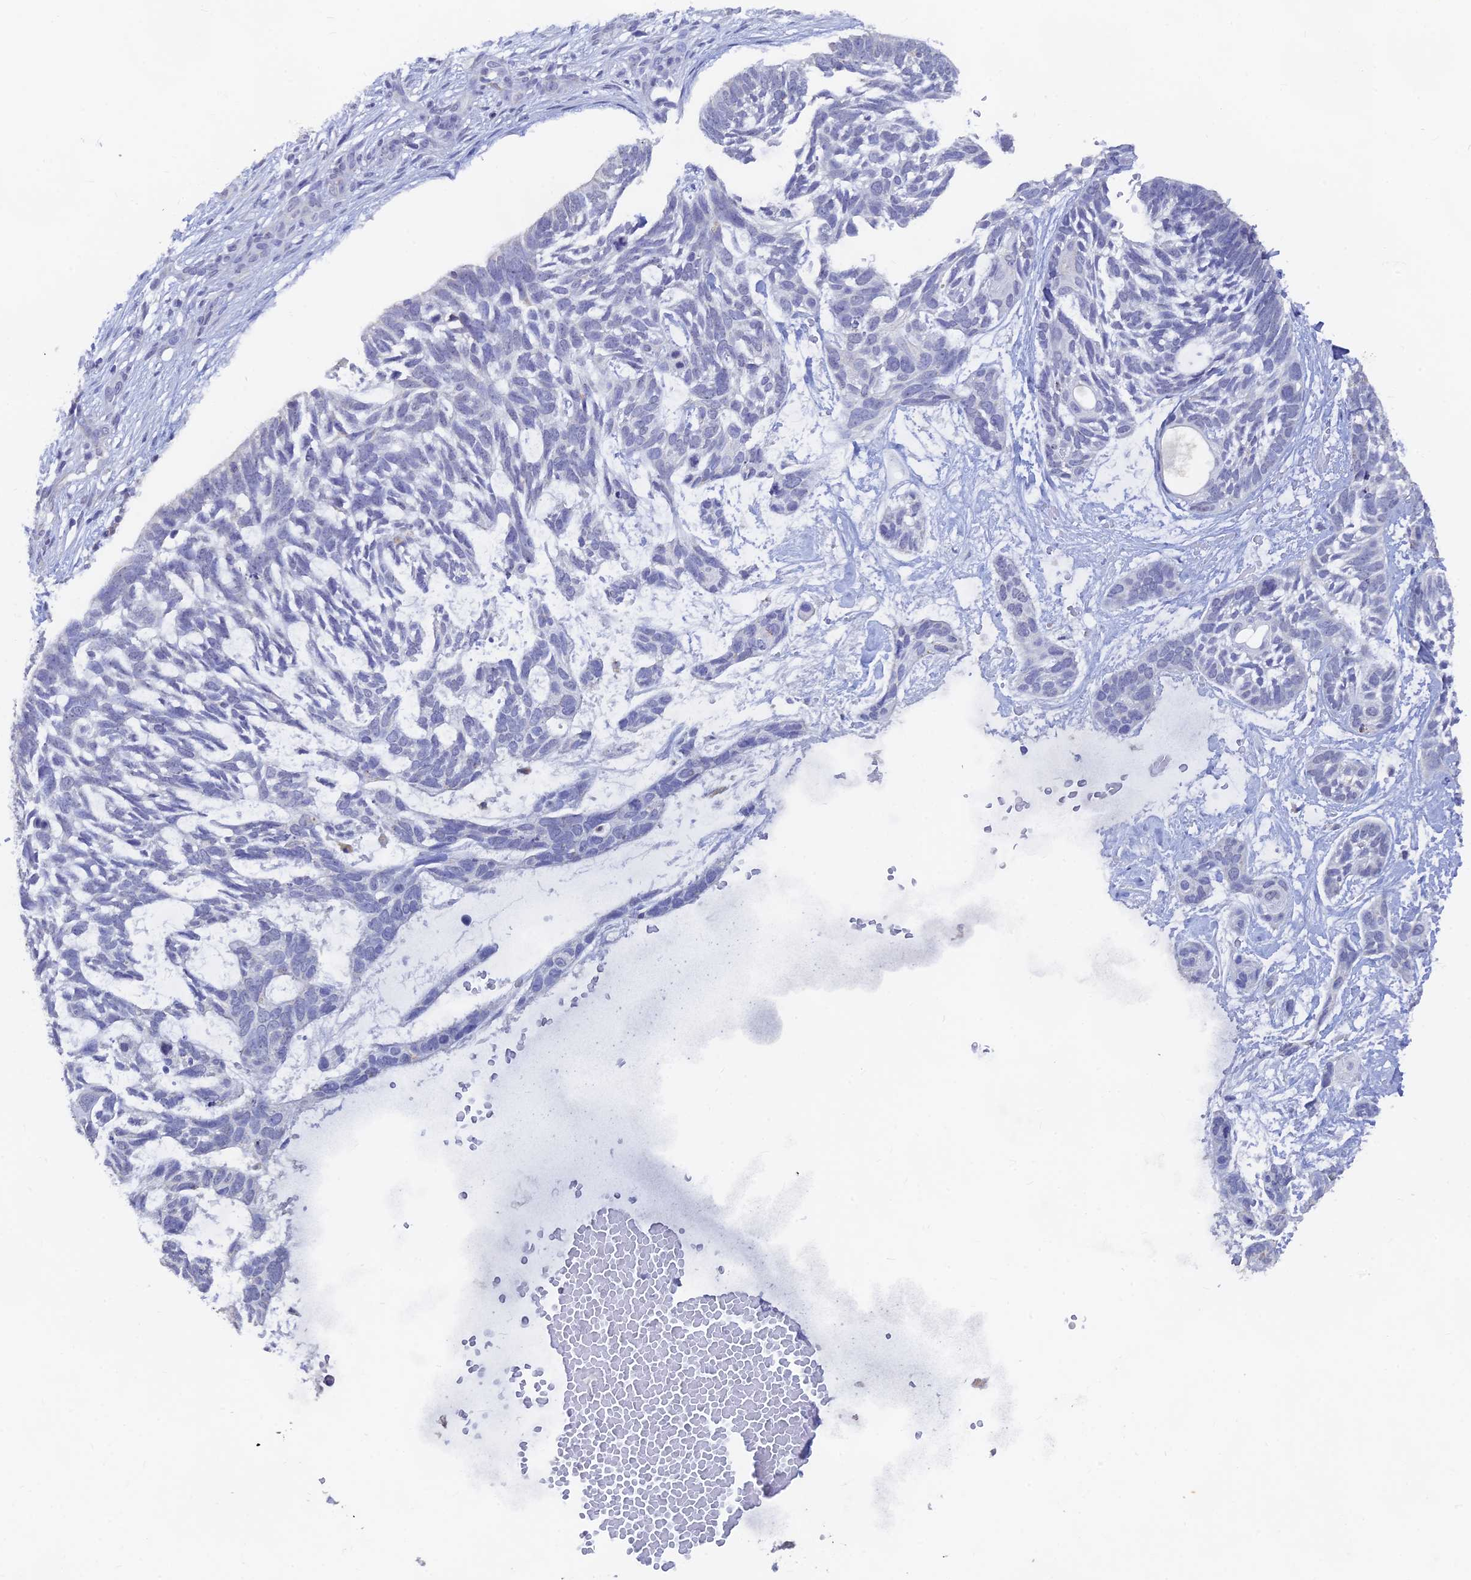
{"staining": {"intensity": "negative", "quantity": "none", "location": "none"}, "tissue": "skin cancer", "cell_type": "Tumor cells", "image_type": "cancer", "snomed": [{"axis": "morphology", "description": "Basal cell carcinoma"}, {"axis": "topography", "description": "Skin"}], "caption": "DAB (3,3'-diaminobenzidine) immunohistochemical staining of human skin cancer (basal cell carcinoma) demonstrates no significant staining in tumor cells. The staining is performed using DAB (3,3'-diaminobenzidine) brown chromogen with nuclei counter-stained in using hematoxylin.", "gene": "LRIF1", "patient": {"sex": "male", "age": 88}}